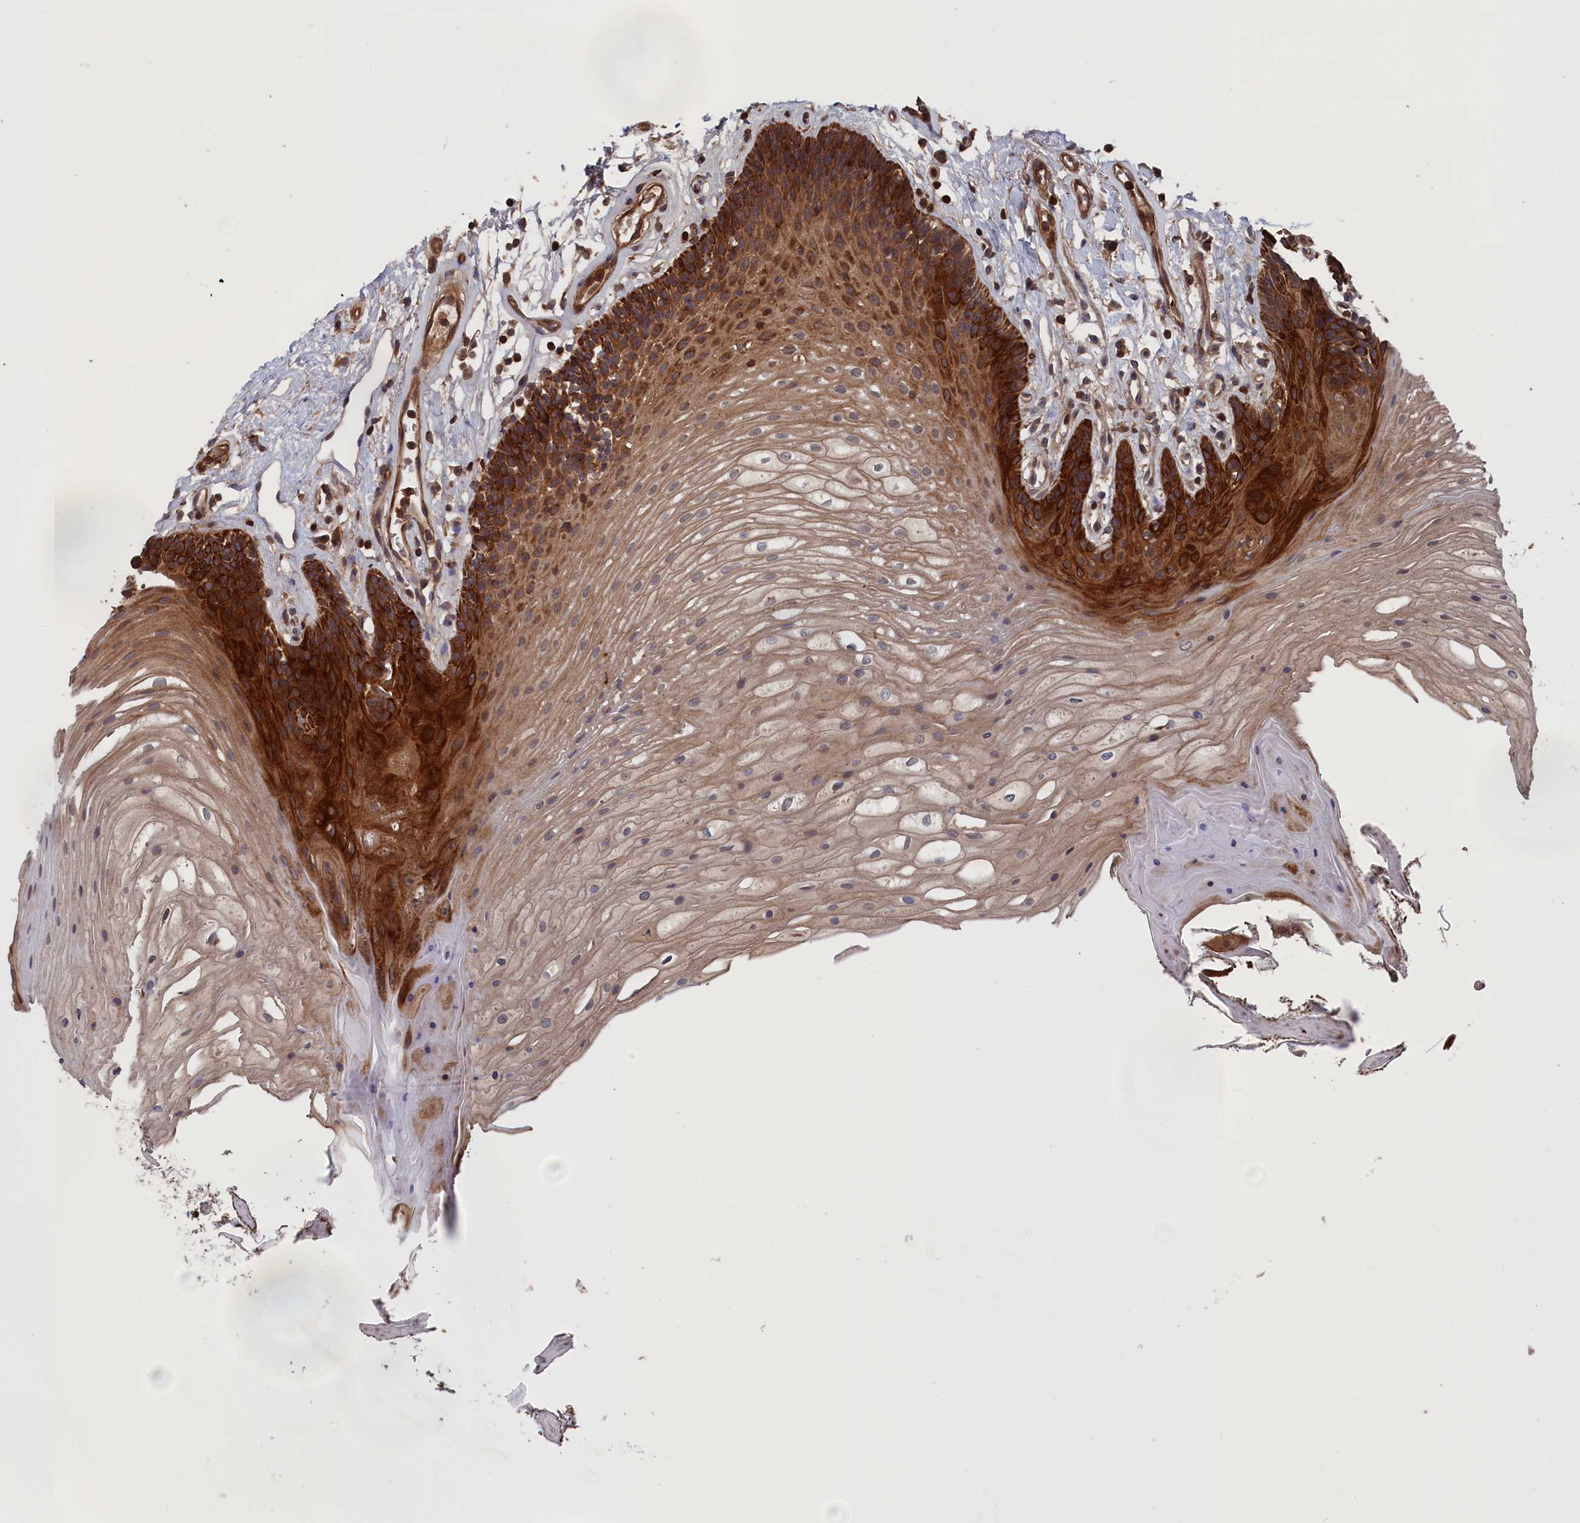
{"staining": {"intensity": "strong", "quantity": "<25%", "location": "cytoplasmic/membranous,nuclear"}, "tissue": "oral mucosa", "cell_type": "Squamous epithelial cells", "image_type": "normal", "snomed": [{"axis": "morphology", "description": "Normal tissue, NOS"}, {"axis": "topography", "description": "Oral tissue"}], "caption": "DAB (3,3'-diaminobenzidine) immunohistochemical staining of unremarkable oral mucosa demonstrates strong cytoplasmic/membranous,nuclear protein positivity in approximately <25% of squamous epithelial cells. The staining is performed using DAB (3,3'-diaminobenzidine) brown chromogen to label protein expression. The nuclei are counter-stained blue using hematoxylin.", "gene": "PLA2G15", "patient": {"sex": "female", "age": 80}}